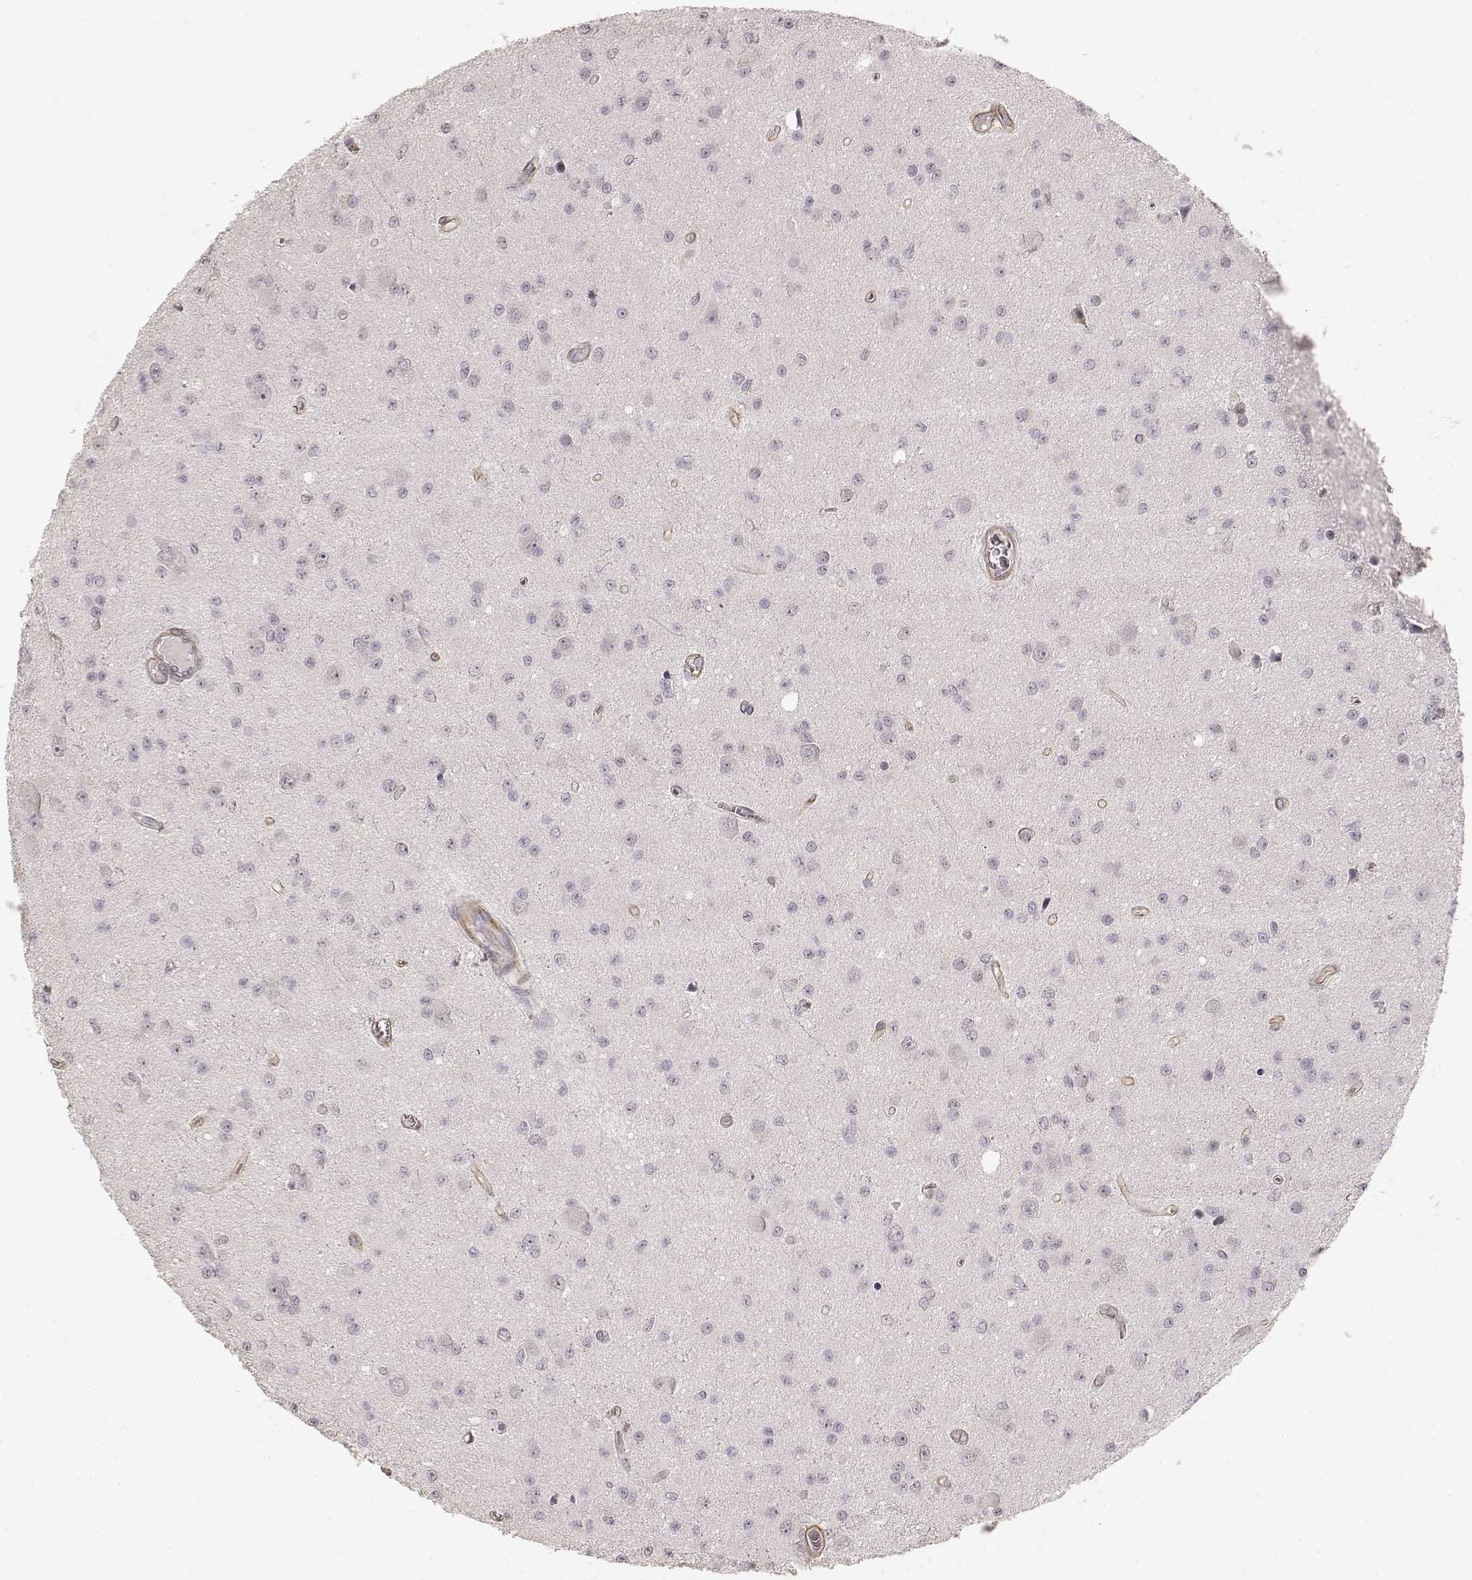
{"staining": {"intensity": "negative", "quantity": "none", "location": "none"}, "tissue": "glioma", "cell_type": "Tumor cells", "image_type": "cancer", "snomed": [{"axis": "morphology", "description": "Glioma, malignant, Low grade"}, {"axis": "topography", "description": "Brain"}], "caption": "IHC photomicrograph of low-grade glioma (malignant) stained for a protein (brown), which demonstrates no positivity in tumor cells.", "gene": "LAMA4", "patient": {"sex": "female", "age": 45}}